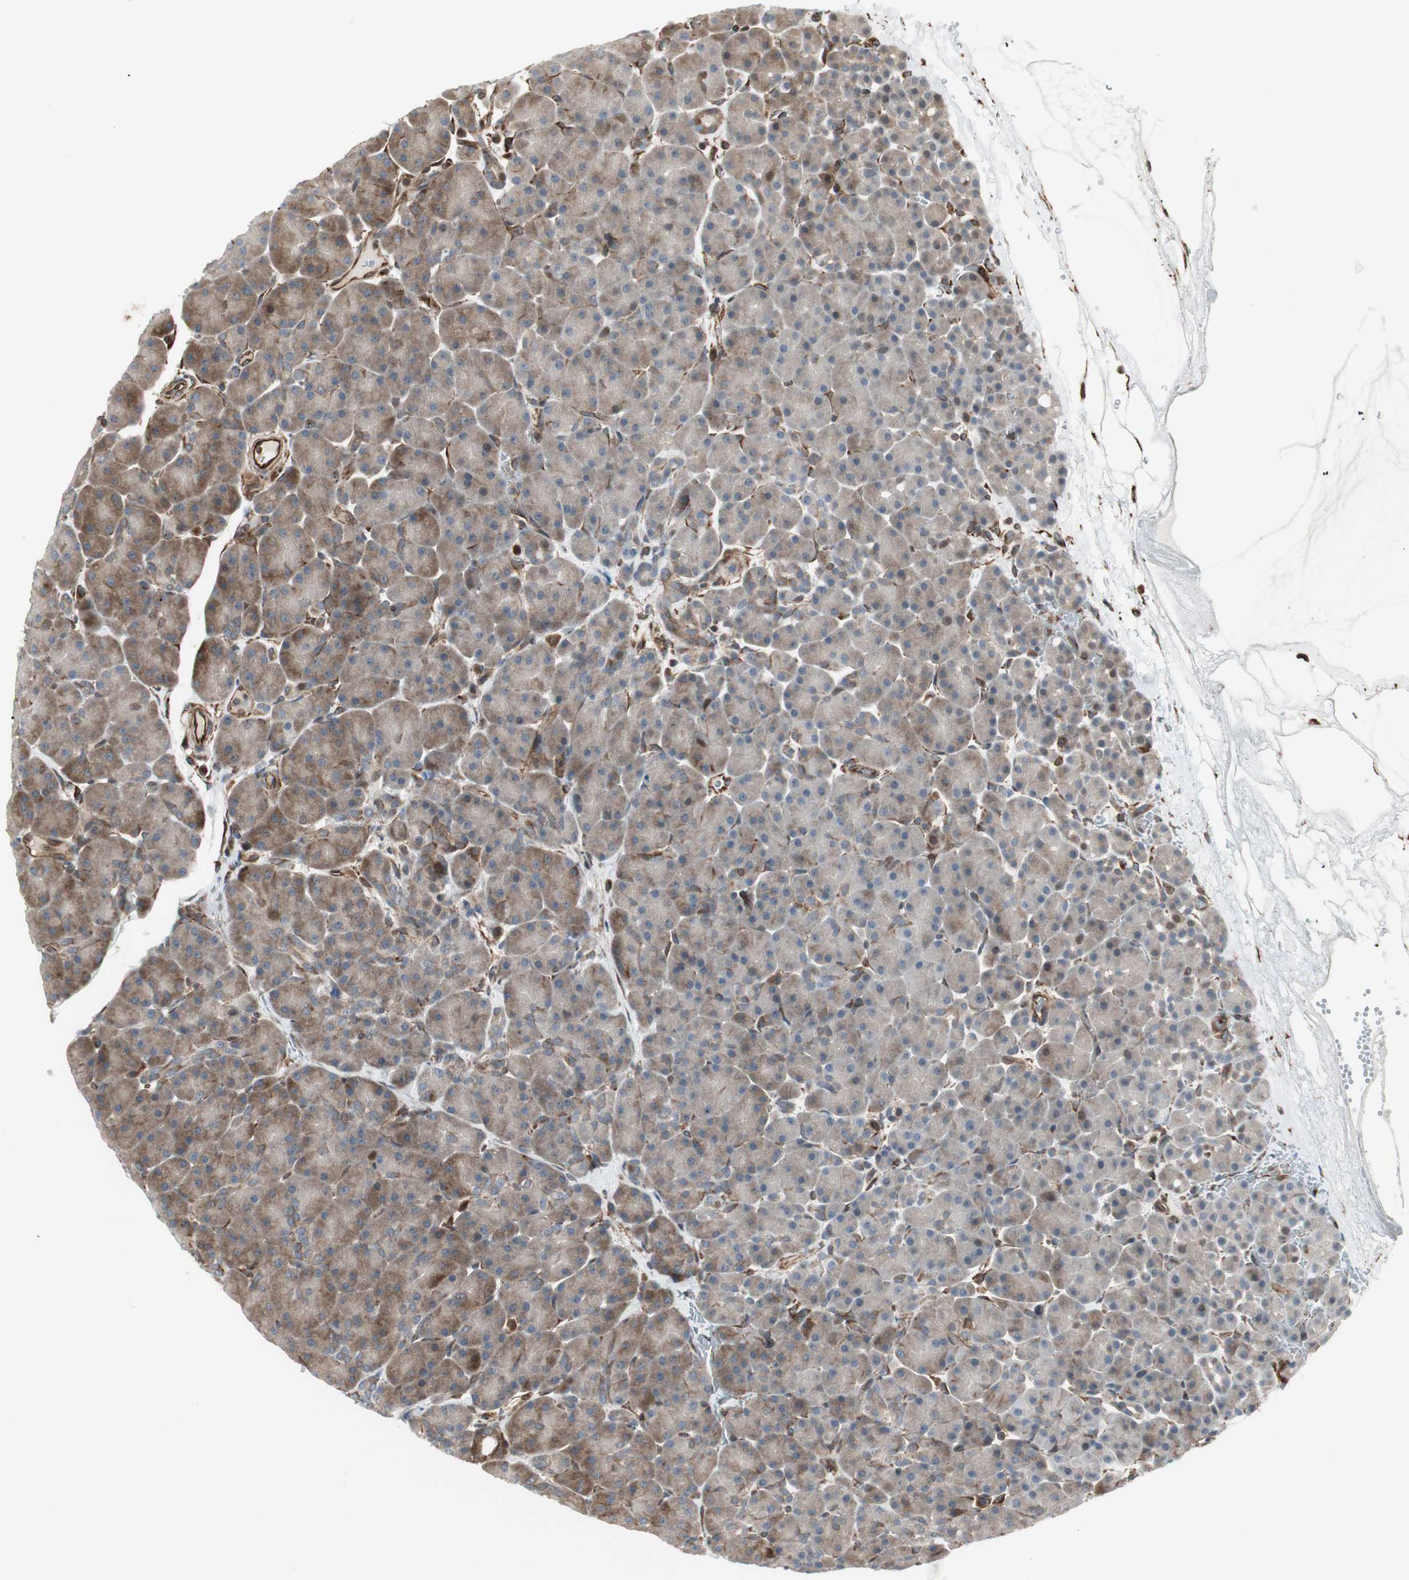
{"staining": {"intensity": "moderate", "quantity": "25%-75%", "location": "cytoplasmic/membranous"}, "tissue": "pancreas", "cell_type": "Exocrine glandular cells", "image_type": "normal", "snomed": [{"axis": "morphology", "description": "Normal tissue, NOS"}, {"axis": "topography", "description": "Pancreas"}], "caption": "Moderate cytoplasmic/membranous protein positivity is seen in approximately 25%-75% of exocrine glandular cells in pancreas. (DAB (3,3'-diaminobenzidine) = brown stain, brightfield microscopy at high magnification).", "gene": "MAD2L2", "patient": {"sex": "male", "age": 66}}